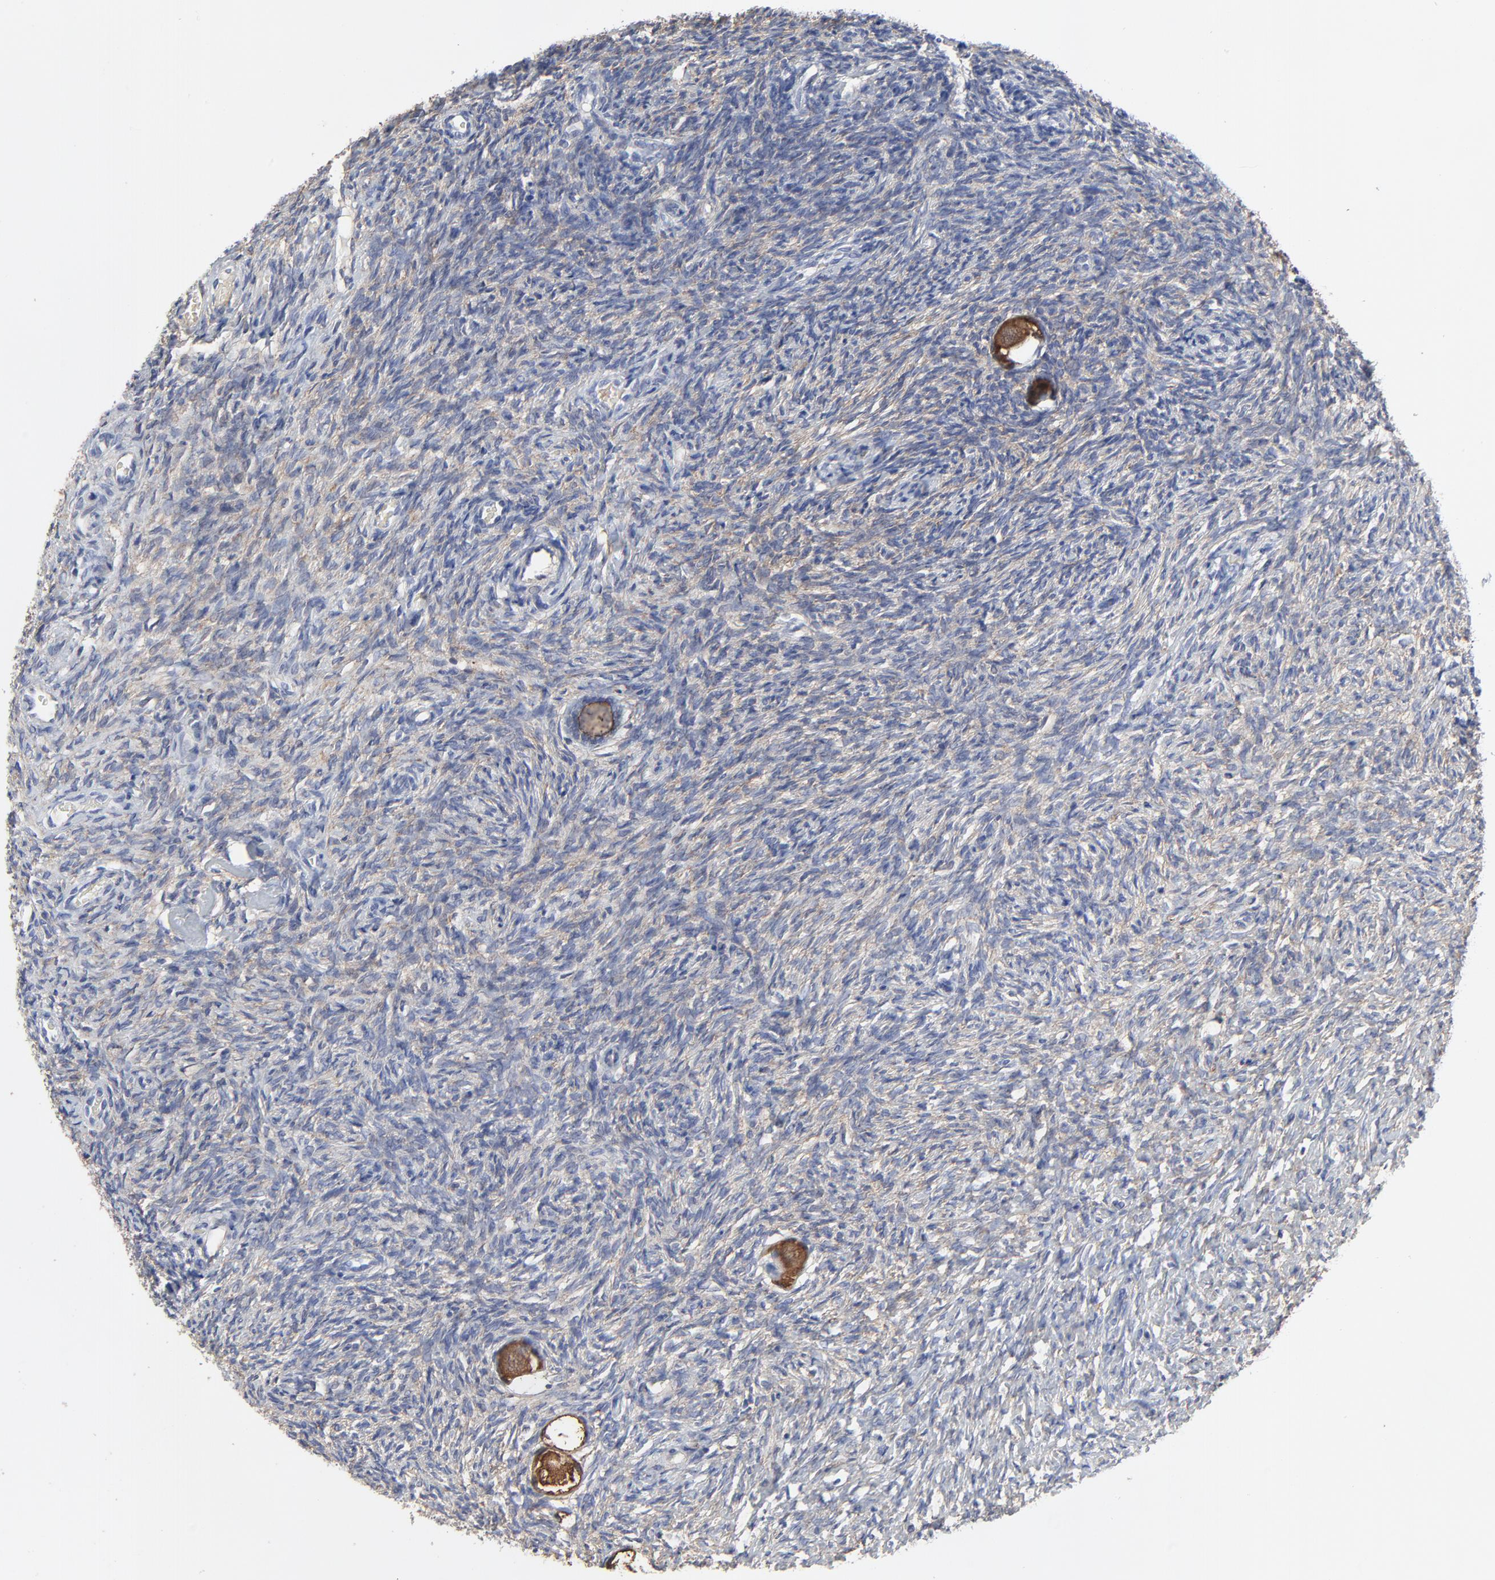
{"staining": {"intensity": "strong", "quantity": ">75%", "location": "cytoplasmic/membranous"}, "tissue": "ovary", "cell_type": "Follicle cells", "image_type": "normal", "snomed": [{"axis": "morphology", "description": "Normal tissue, NOS"}, {"axis": "topography", "description": "Ovary"}], "caption": "Protein expression by immunohistochemistry displays strong cytoplasmic/membranous positivity in approximately >75% of follicle cells in normal ovary.", "gene": "NXF3", "patient": {"sex": "female", "age": 35}}